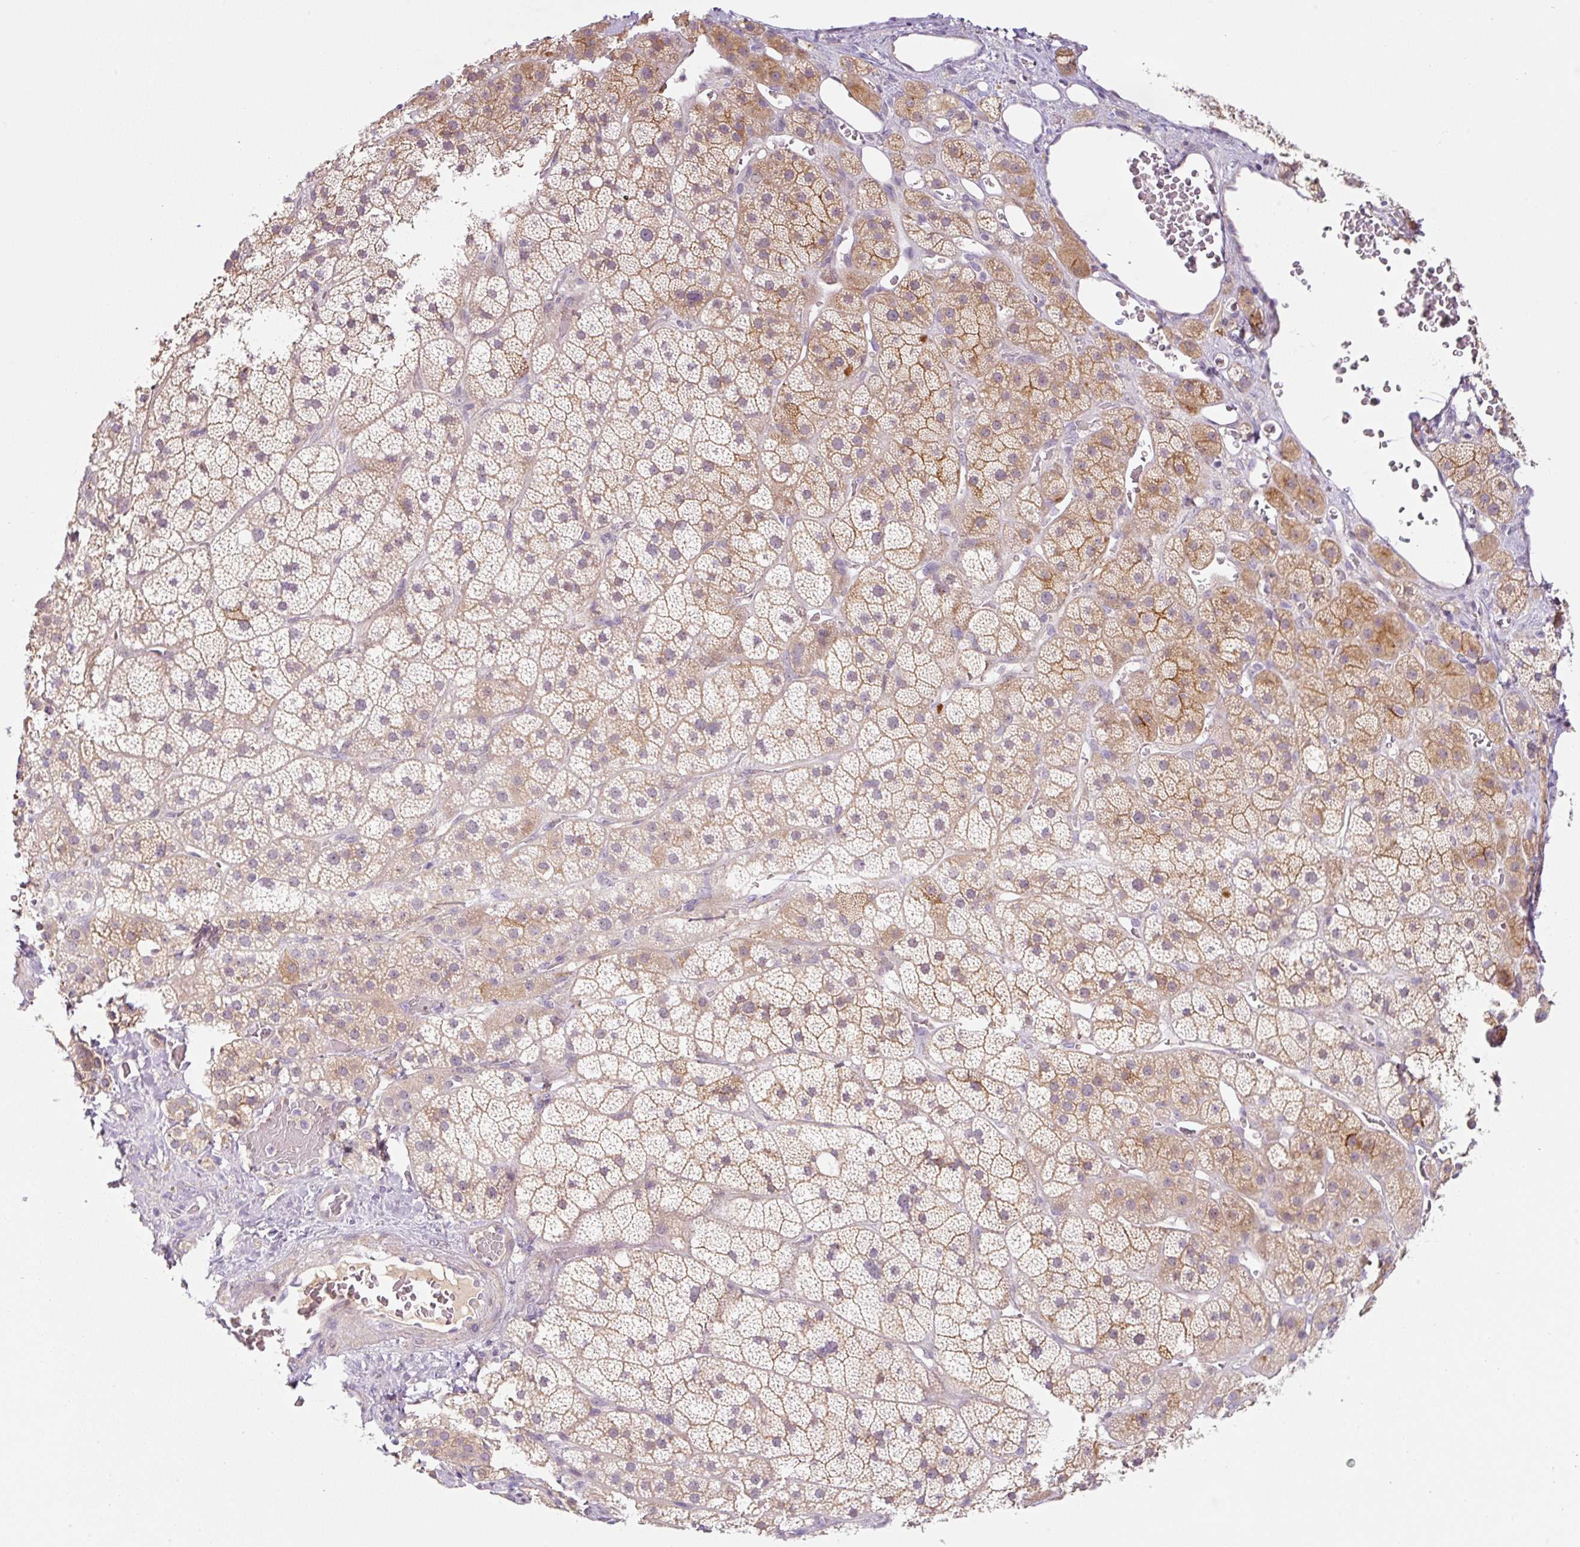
{"staining": {"intensity": "moderate", "quantity": "25%-75%", "location": "cytoplasmic/membranous"}, "tissue": "adrenal gland", "cell_type": "Glandular cells", "image_type": "normal", "snomed": [{"axis": "morphology", "description": "Normal tissue, NOS"}, {"axis": "topography", "description": "Adrenal gland"}], "caption": "Immunohistochemistry (IHC) (DAB) staining of normal human adrenal gland shows moderate cytoplasmic/membranous protein expression in about 25%-75% of glandular cells. Ihc stains the protein of interest in brown and the nuclei are stained blue.", "gene": "PRKAA2", "patient": {"sex": "male", "age": 57}}